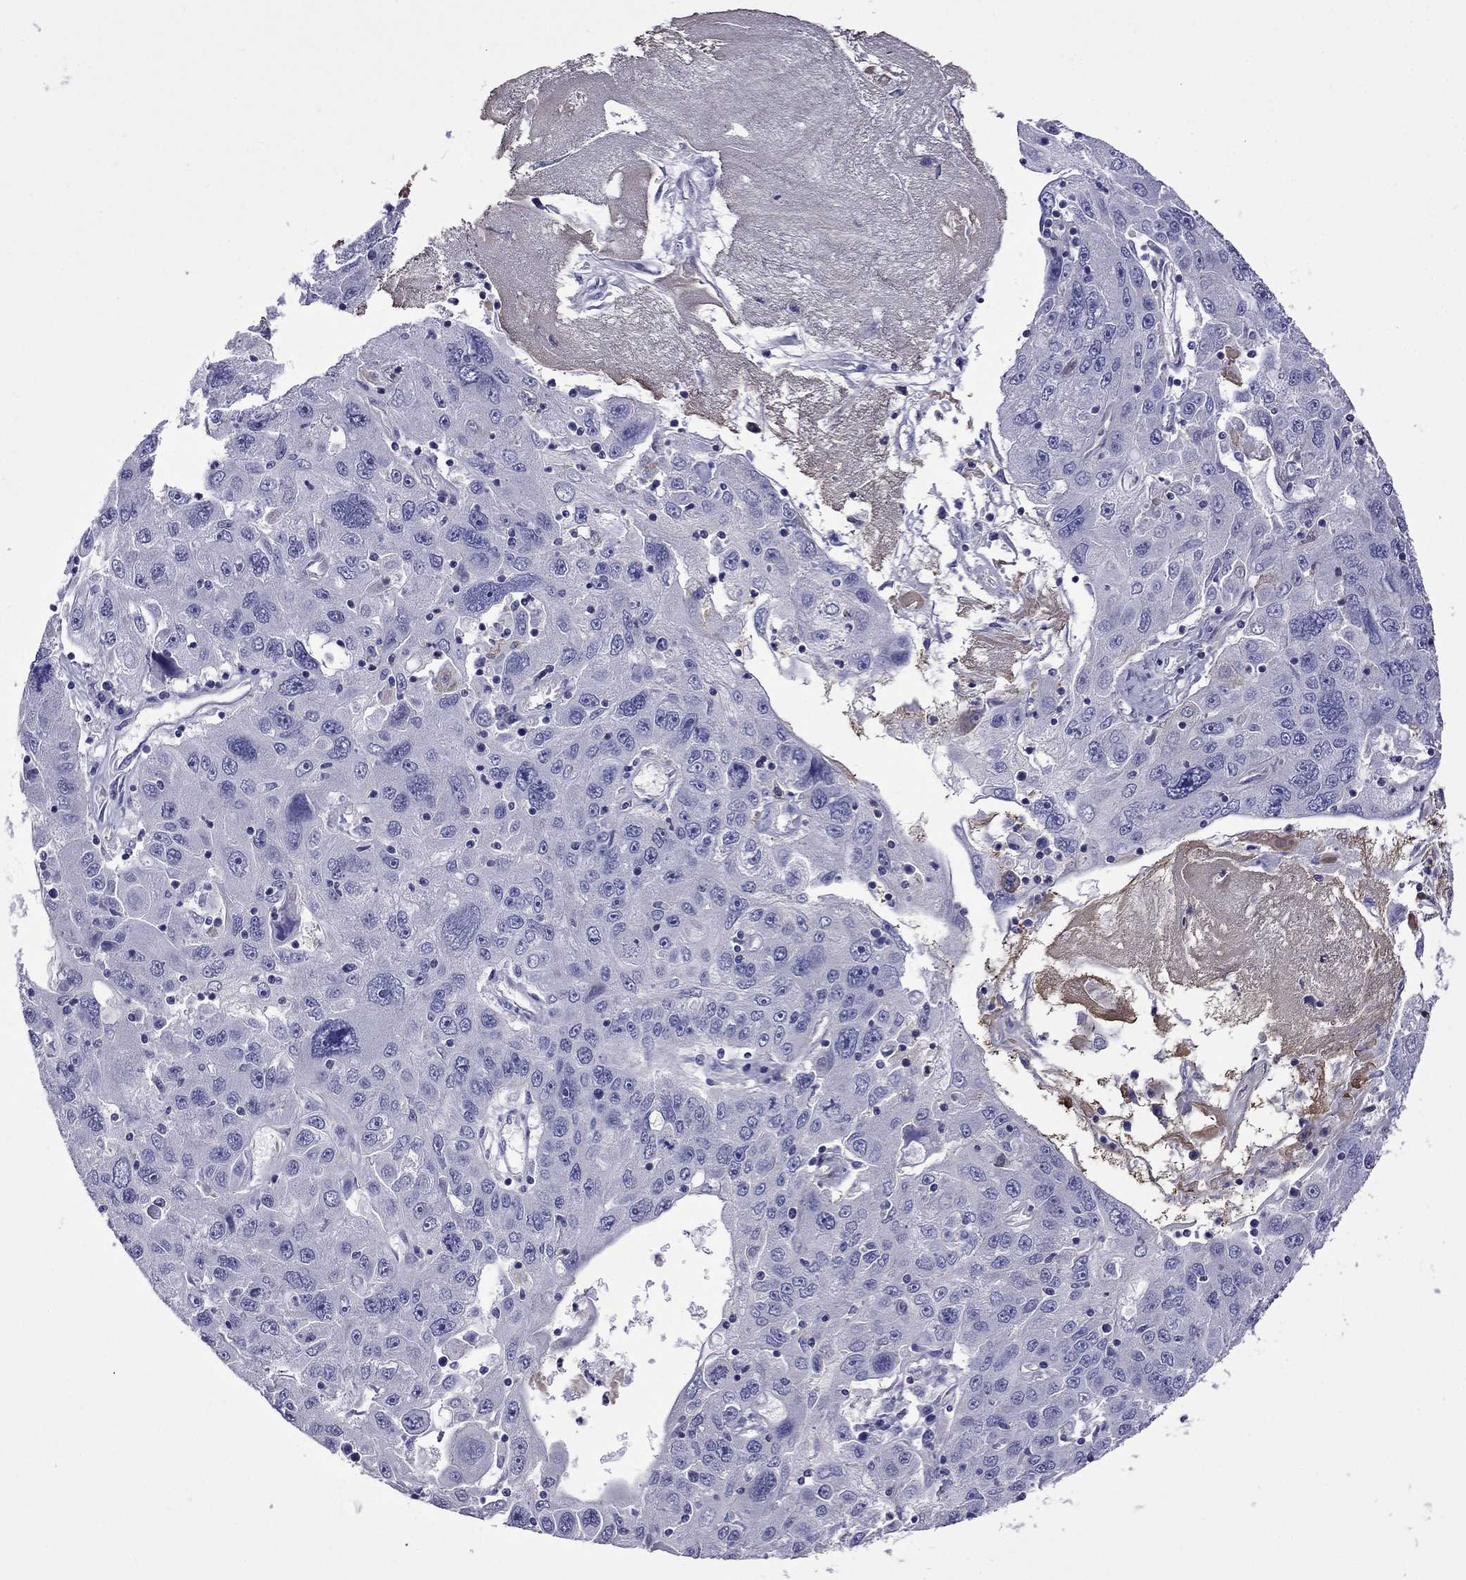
{"staining": {"intensity": "negative", "quantity": "none", "location": "none"}, "tissue": "stomach cancer", "cell_type": "Tumor cells", "image_type": "cancer", "snomed": [{"axis": "morphology", "description": "Adenocarcinoma, NOS"}, {"axis": "topography", "description": "Stomach"}], "caption": "Tumor cells show no significant staining in stomach adenocarcinoma.", "gene": "STAR", "patient": {"sex": "male", "age": 56}}